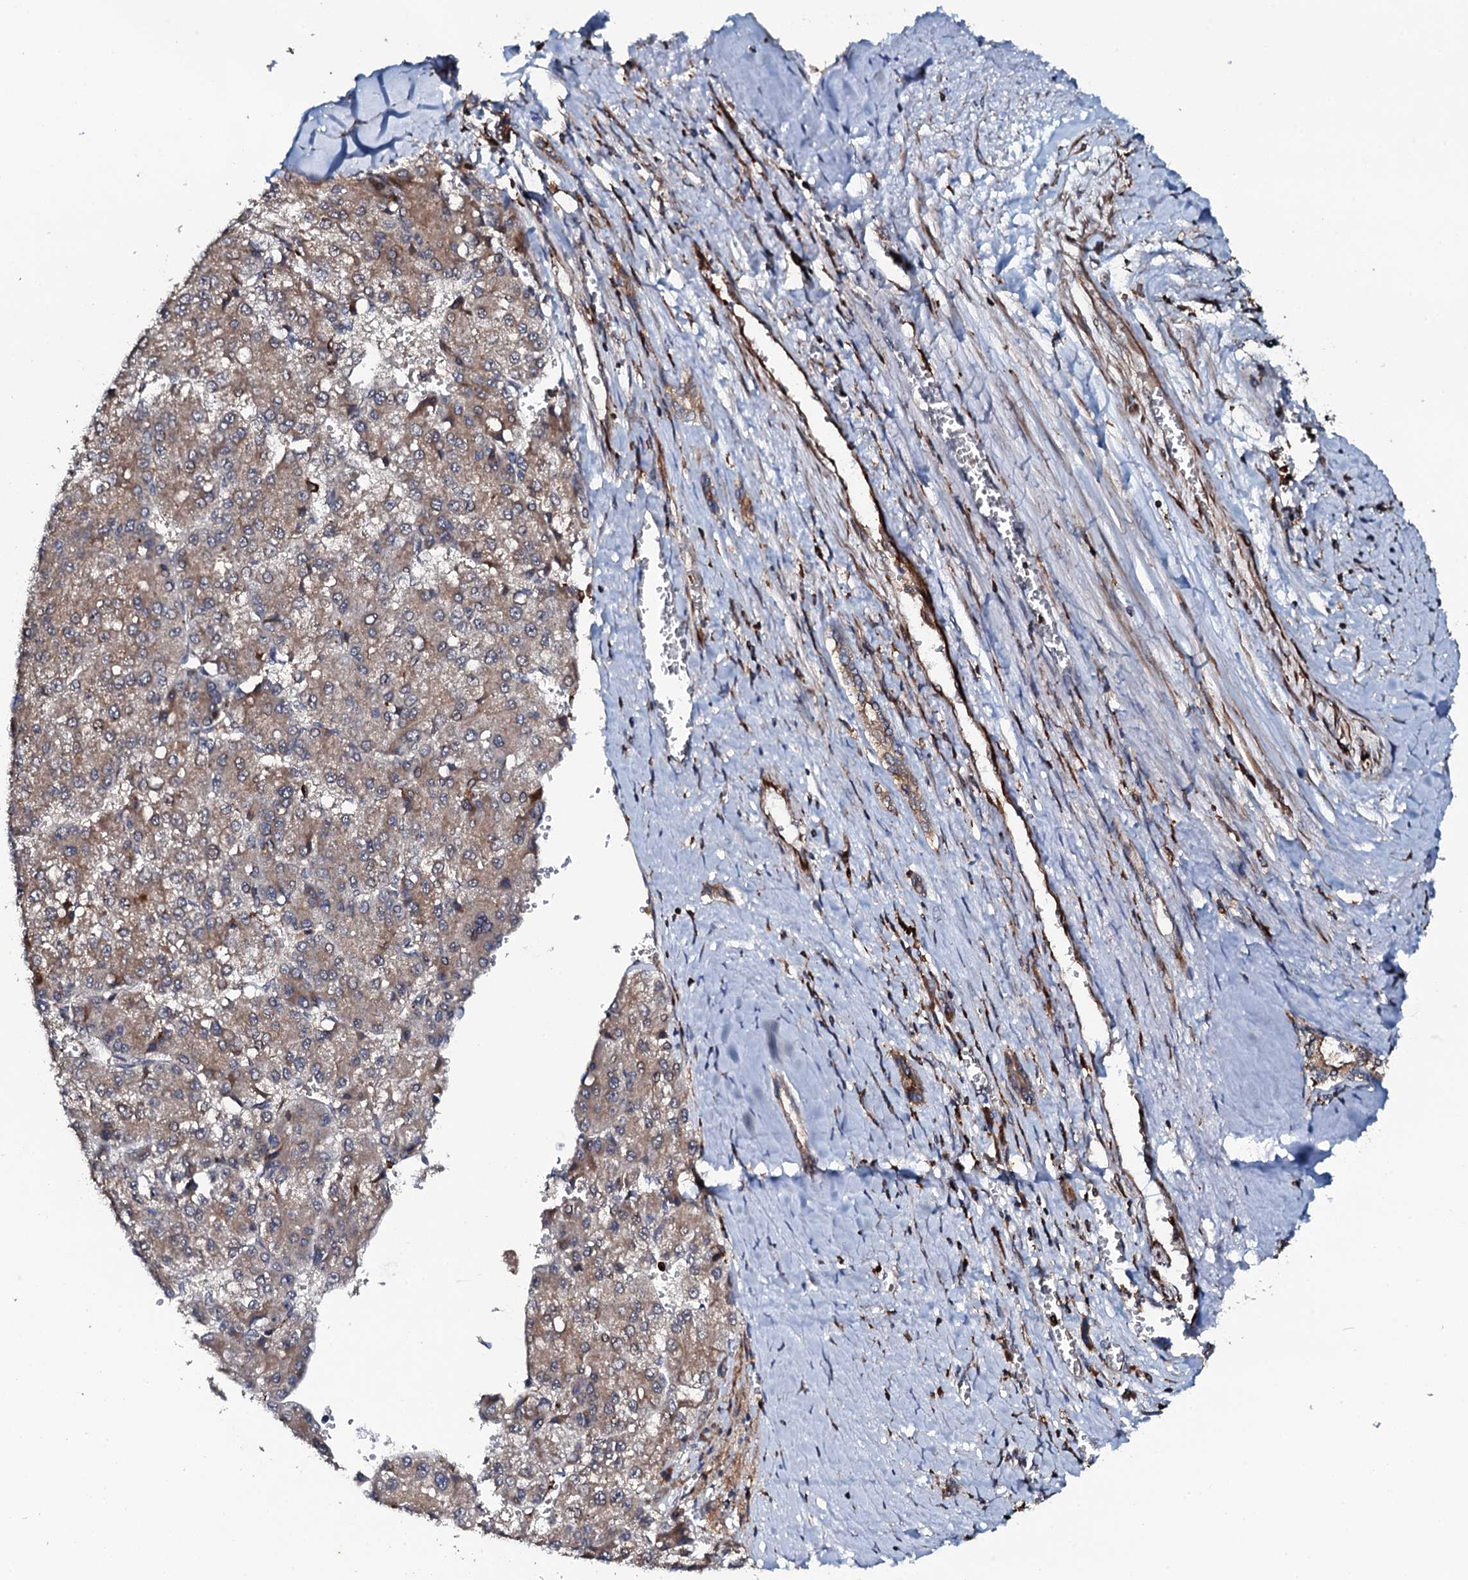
{"staining": {"intensity": "weak", "quantity": ">75%", "location": "cytoplasmic/membranous"}, "tissue": "liver cancer", "cell_type": "Tumor cells", "image_type": "cancer", "snomed": [{"axis": "morphology", "description": "Carcinoma, Hepatocellular, NOS"}, {"axis": "topography", "description": "Liver"}], "caption": "IHC of human liver hepatocellular carcinoma reveals low levels of weak cytoplasmic/membranous staining in about >75% of tumor cells. (DAB (3,3'-diaminobenzidine) IHC, brown staining for protein, blue staining for nuclei).", "gene": "VAMP8", "patient": {"sex": "female", "age": 73}}